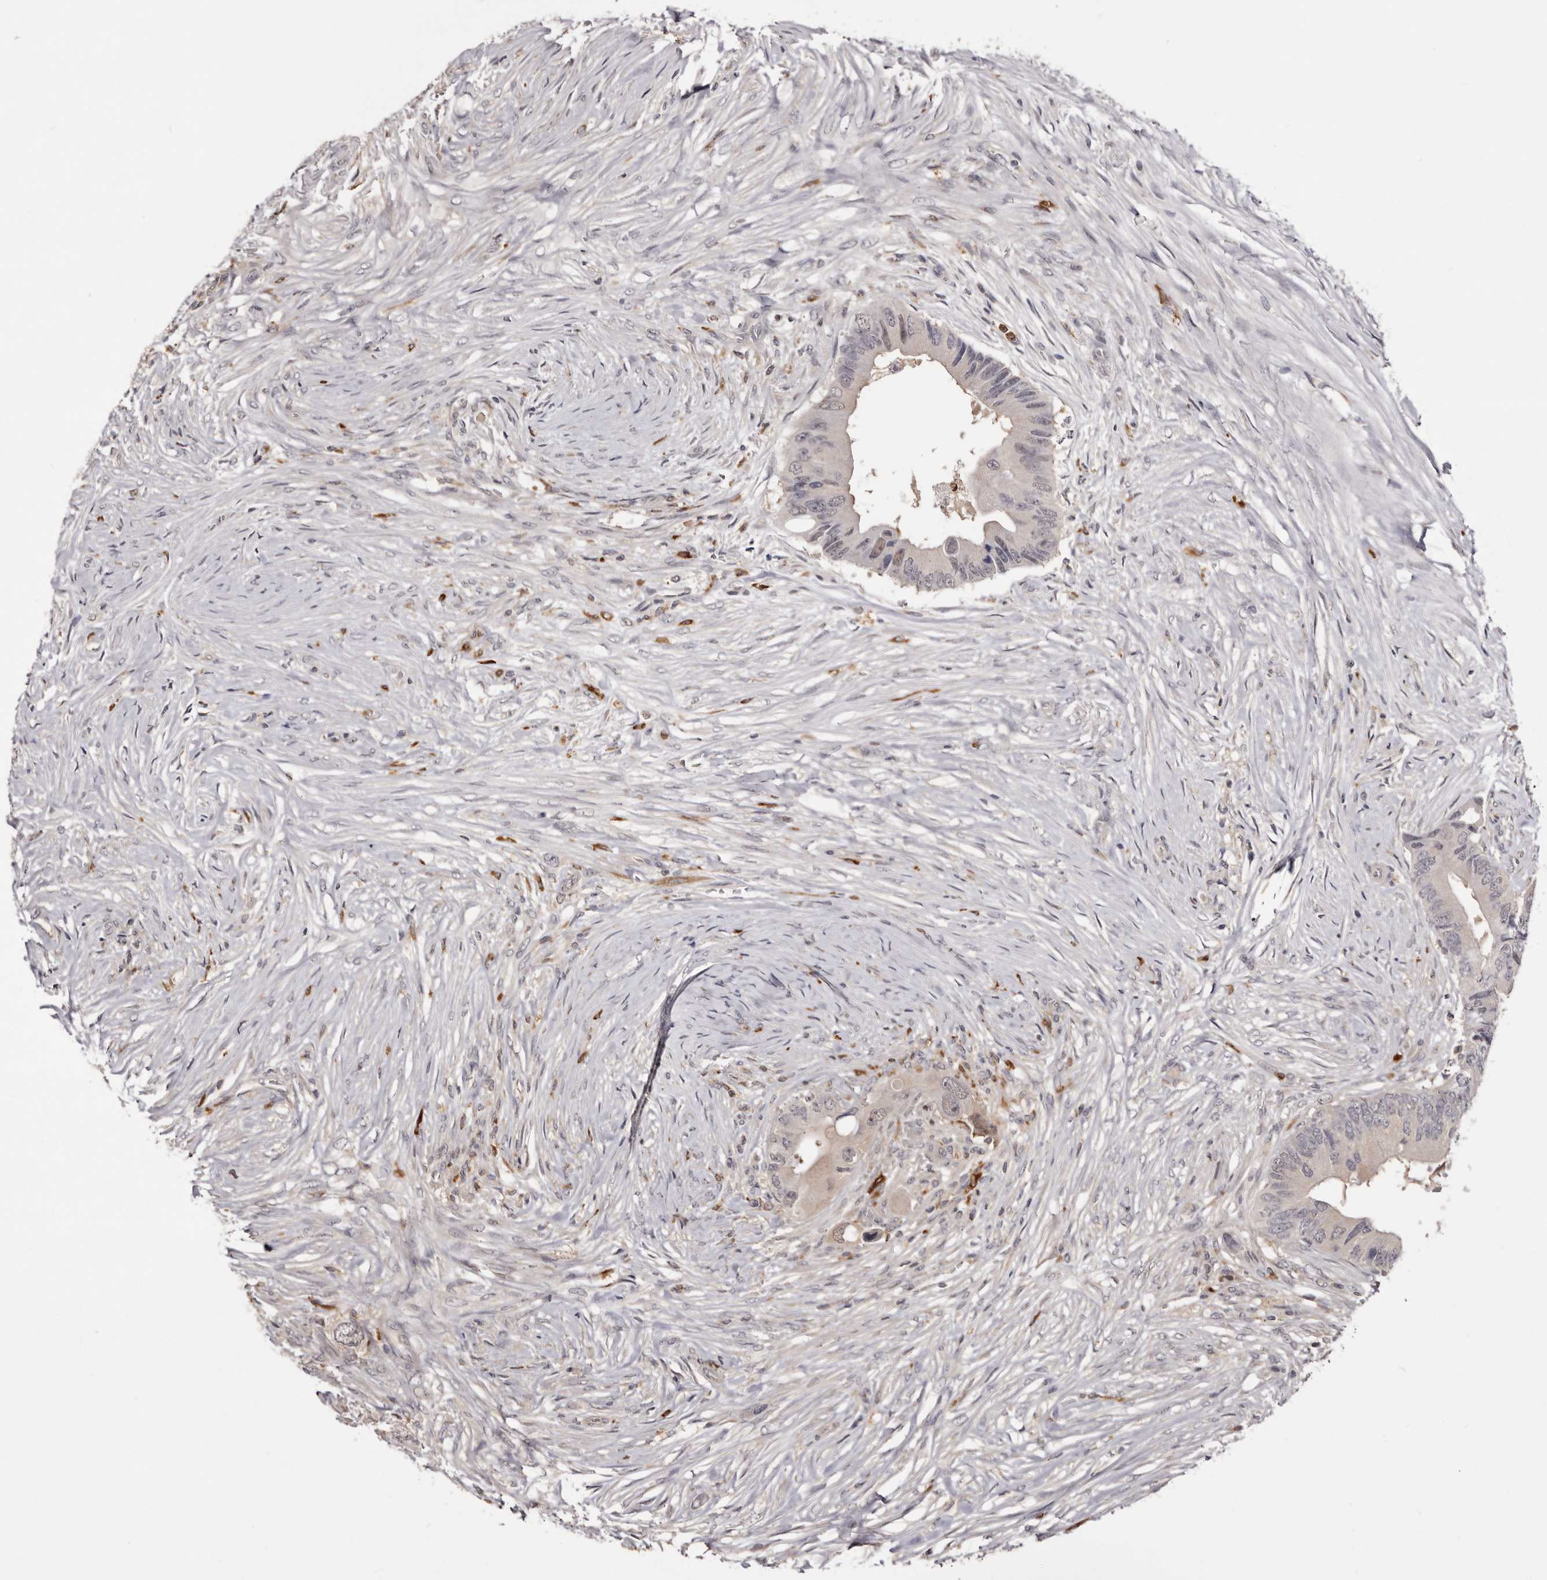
{"staining": {"intensity": "negative", "quantity": "none", "location": "none"}, "tissue": "colorectal cancer", "cell_type": "Tumor cells", "image_type": "cancer", "snomed": [{"axis": "morphology", "description": "Adenocarcinoma, NOS"}, {"axis": "topography", "description": "Colon"}], "caption": "The image shows no significant expression in tumor cells of colorectal cancer.", "gene": "TNNI1", "patient": {"sex": "male", "age": 71}}